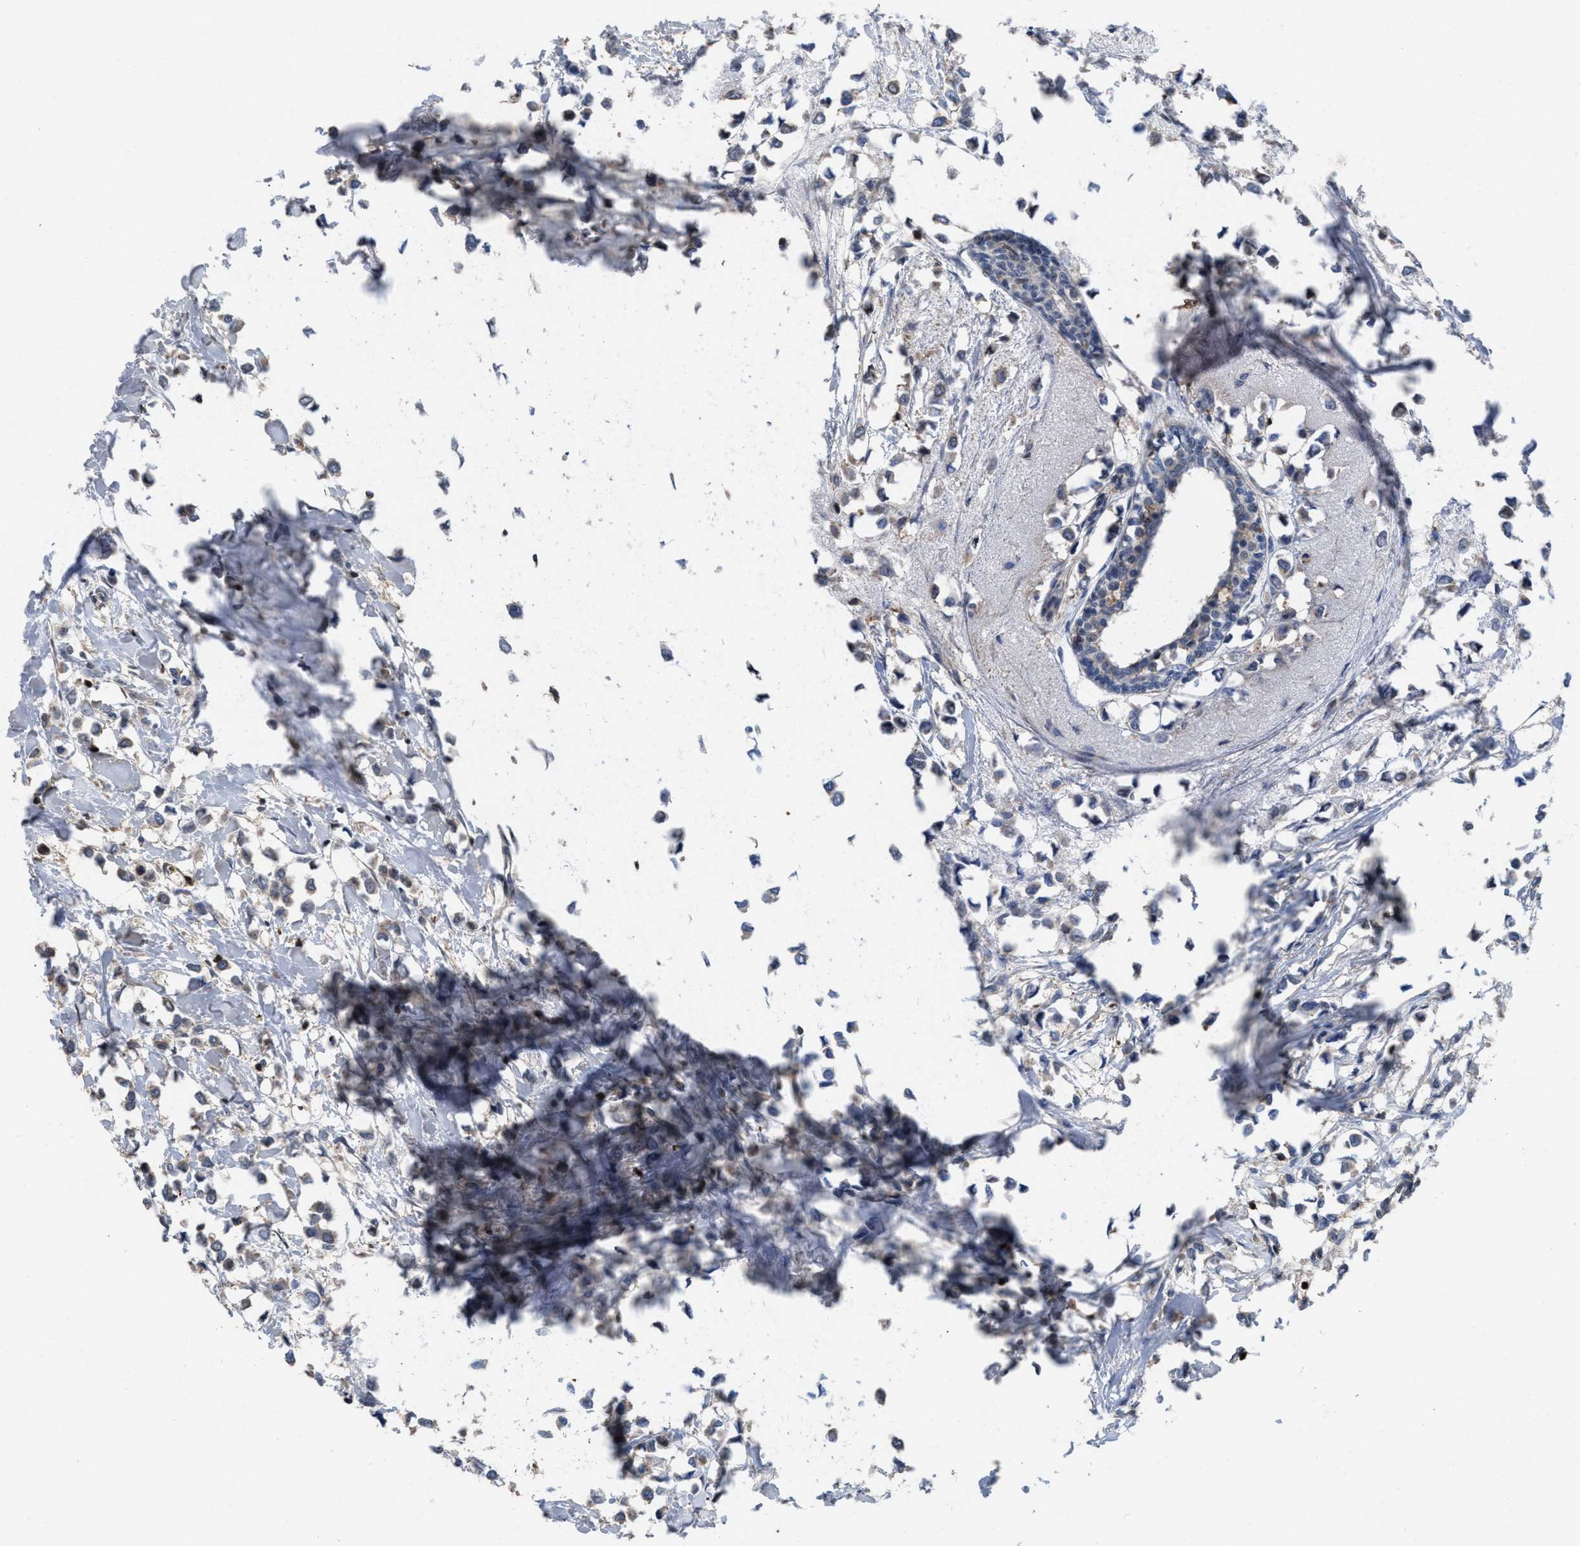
{"staining": {"intensity": "weak", "quantity": "25%-75%", "location": "cytoplasmic/membranous"}, "tissue": "breast cancer", "cell_type": "Tumor cells", "image_type": "cancer", "snomed": [{"axis": "morphology", "description": "Lobular carcinoma"}, {"axis": "topography", "description": "Breast"}], "caption": "Human breast lobular carcinoma stained with a brown dye demonstrates weak cytoplasmic/membranous positive expression in approximately 25%-75% of tumor cells.", "gene": "PTPRE", "patient": {"sex": "female", "age": 51}}